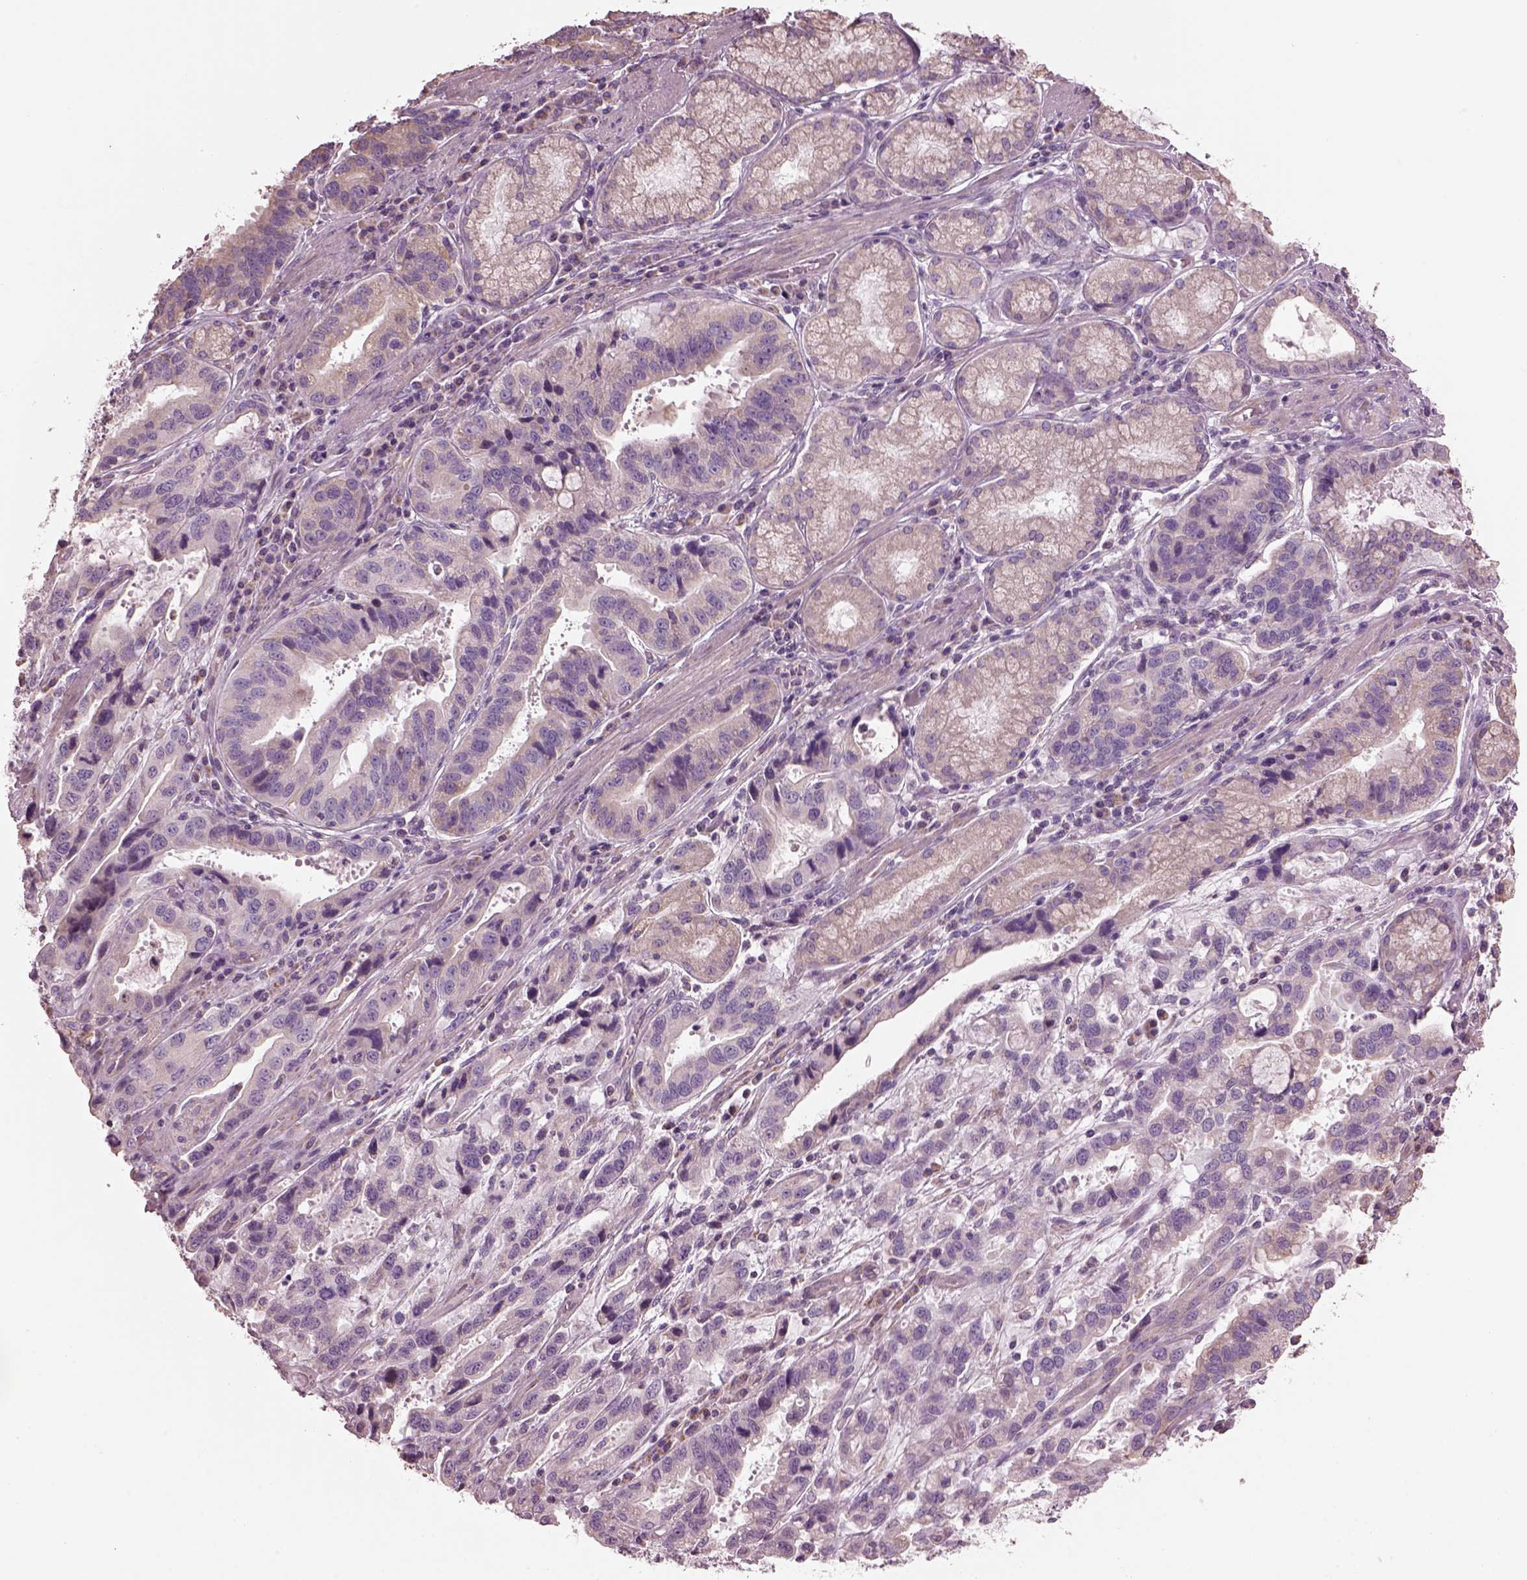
{"staining": {"intensity": "weak", "quantity": "<25%", "location": "cytoplasmic/membranous"}, "tissue": "stomach cancer", "cell_type": "Tumor cells", "image_type": "cancer", "snomed": [{"axis": "morphology", "description": "Adenocarcinoma, NOS"}, {"axis": "topography", "description": "Stomach, lower"}], "caption": "Protein analysis of stomach adenocarcinoma displays no significant expression in tumor cells.", "gene": "SPATA7", "patient": {"sex": "female", "age": 76}}